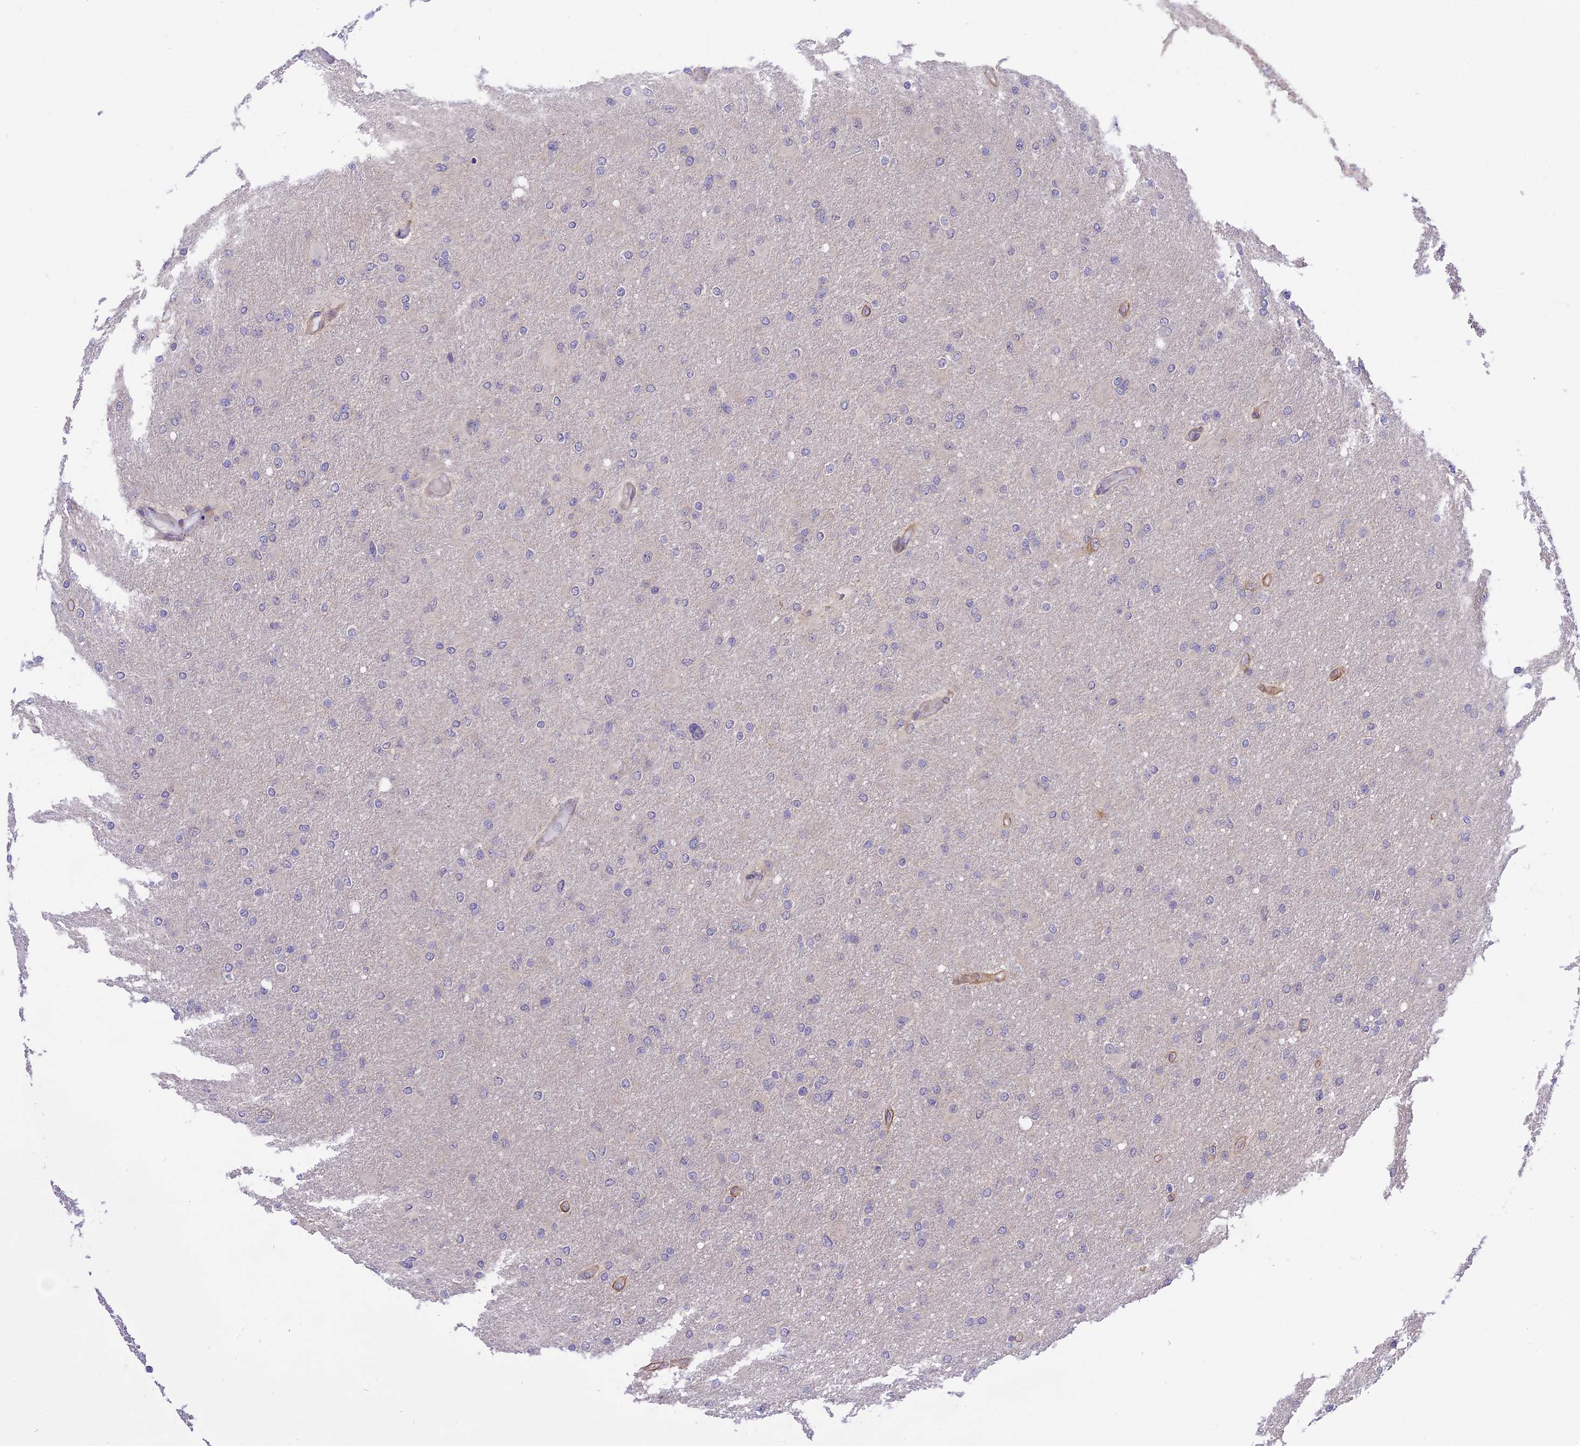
{"staining": {"intensity": "negative", "quantity": "none", "location": "none"}, "tissue": "glioma", "cell_type": "Tumor cells", "image_type": "cancer", "snomed": [{"axis": "morphology", "description": "Glioma, malignant, High grade"}, {"axis": "topography", "description": "Cerebral cortex"}], "caption": "DAB (3,3'-diaminobenzidine) immunohistochemical staining of glioma exhibits no significant expression in tumor cells.", "gene": "ZNF837", "patient": {"sex": "female", "age": 36}}